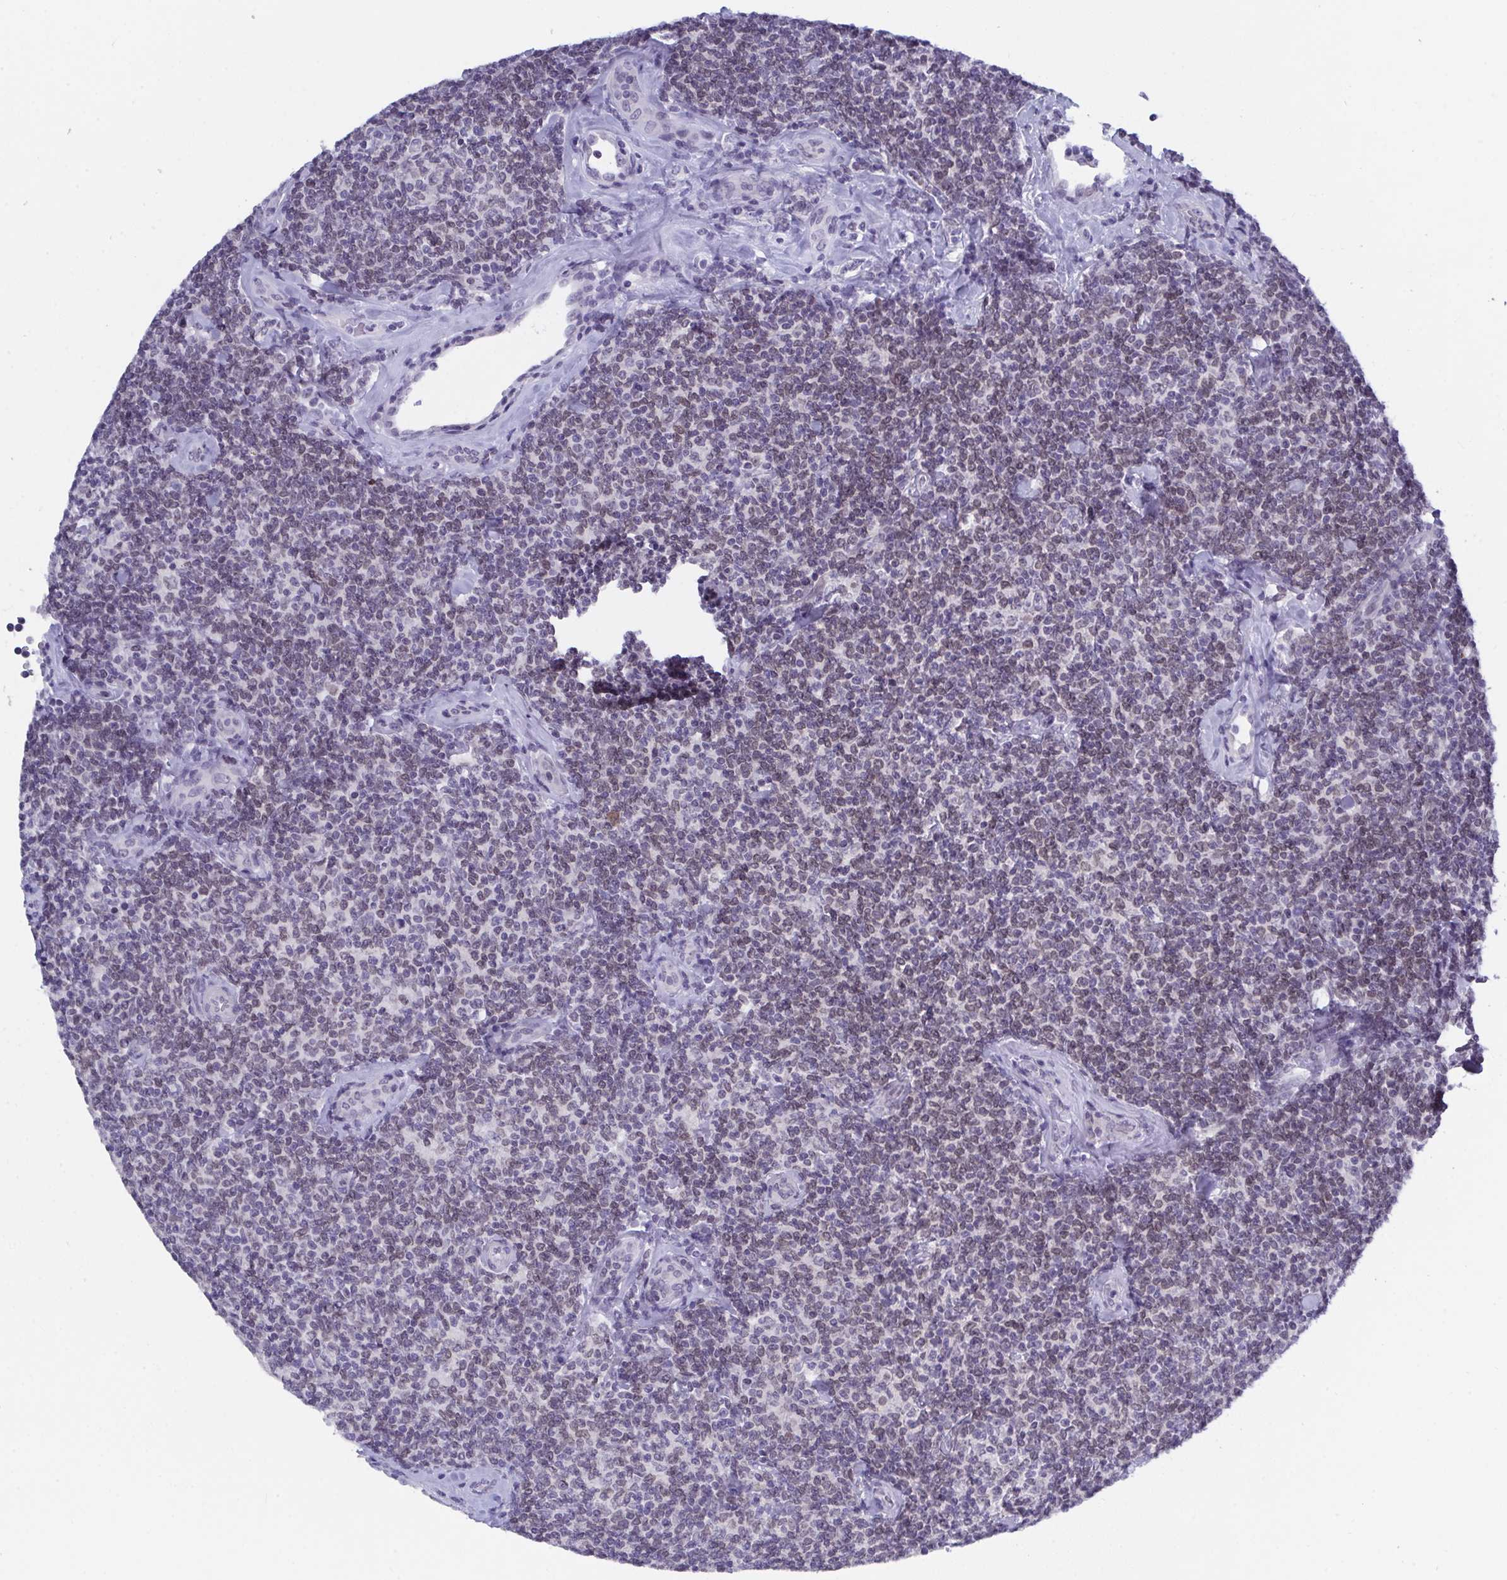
{"staining": {"intensity": "weak", "quantity": ">75%", "location": "nuclear"}, "tissue": "lymphoma", "cell_type": "Tumor cells", "image_type": "cancer", "snomed": [{"axis": "morphology", "description": "Malignant lymphoma, non-Hodgkin's type, Low grade"}, {"axis": "topography", "description": "Lymph node"}], "caption": "A low amount of weak nuclear staining is seen in approximately >75% of tumor cells in low-grade malignant lymphoma, non-Hodgkin's type tissue.", "gene": "BMAL2", "patient": {"sex": "female", "age": 56}}